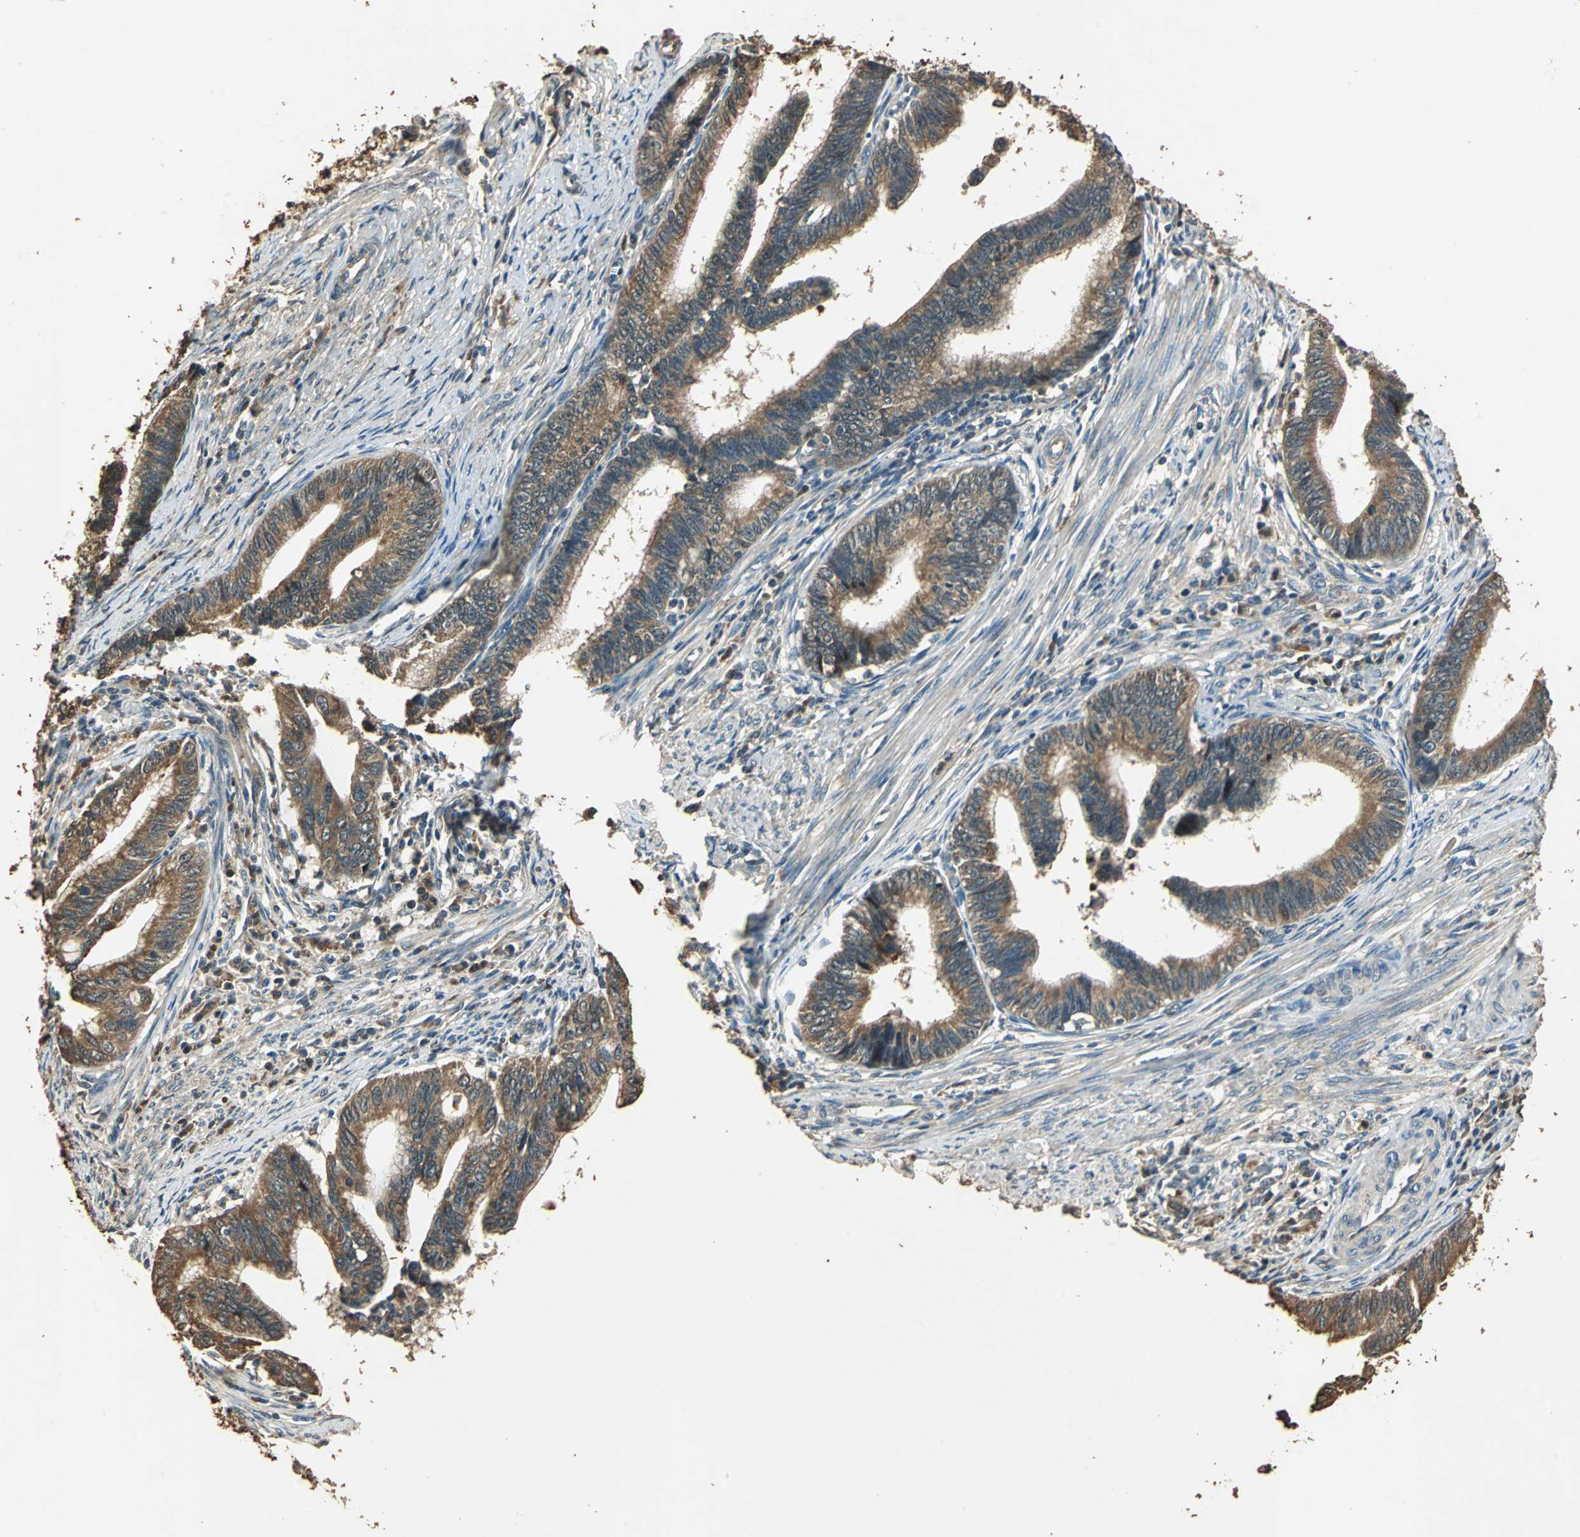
{"staining": {"intensity": "moderate", "quantity": ">75%", "location": "cytoplasmic/membranous"}, "tissue": "cervical cancer", "cell_type": "Tumor cells", "image_type": "cancer", "snomed": [{"axis": "morphology", "description": "Adenocarcinoma, NOS"}, {"axis": "topography", "description": "Cervix"}], "caption": "Moderate cytoplasmic/membranous expression for a protein is present in about >75% of tumor cells of cervical adenocarcinoma using IHC.", "gene": "TMPRSS4", "patient": {"sex": "female", "age": 36}}